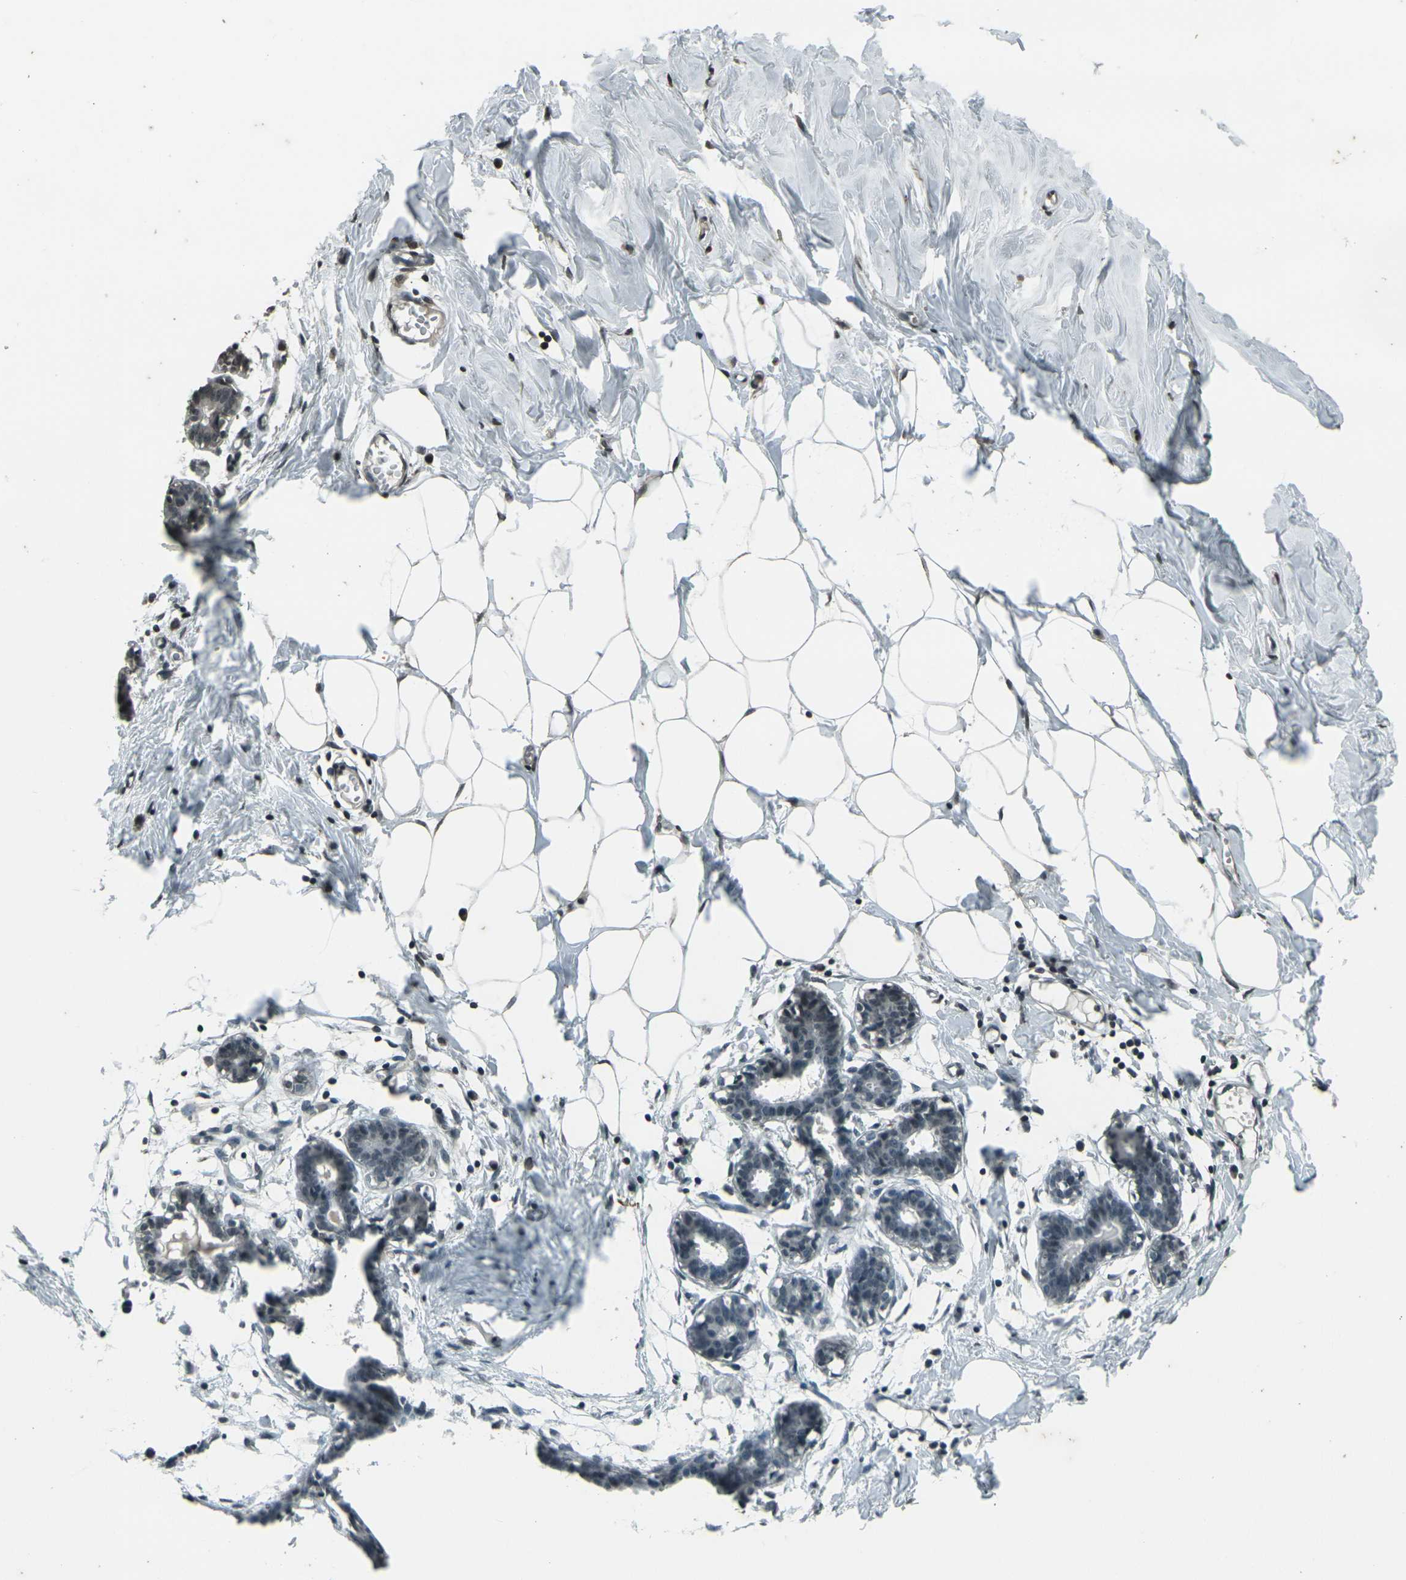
{"staining": {"intensity": "weak", "quantity": ">75%", "location": "nuclear"}, "tissue": "breast", "cell_type": "Adipocytes", "image_type": "normal", "snomed": [{"axis": "morphology", "description": "Normal tissue, NOS"}, {"axis": "topography", "description": "Breast"}], "caption": "Immunohistochemical staining of normal human breast demonstrates low levels of weak nuclear positivity in about >75% of adipocytes.", "gene": "PRPF8", "patient": {"sex": "female", "age": 27}}